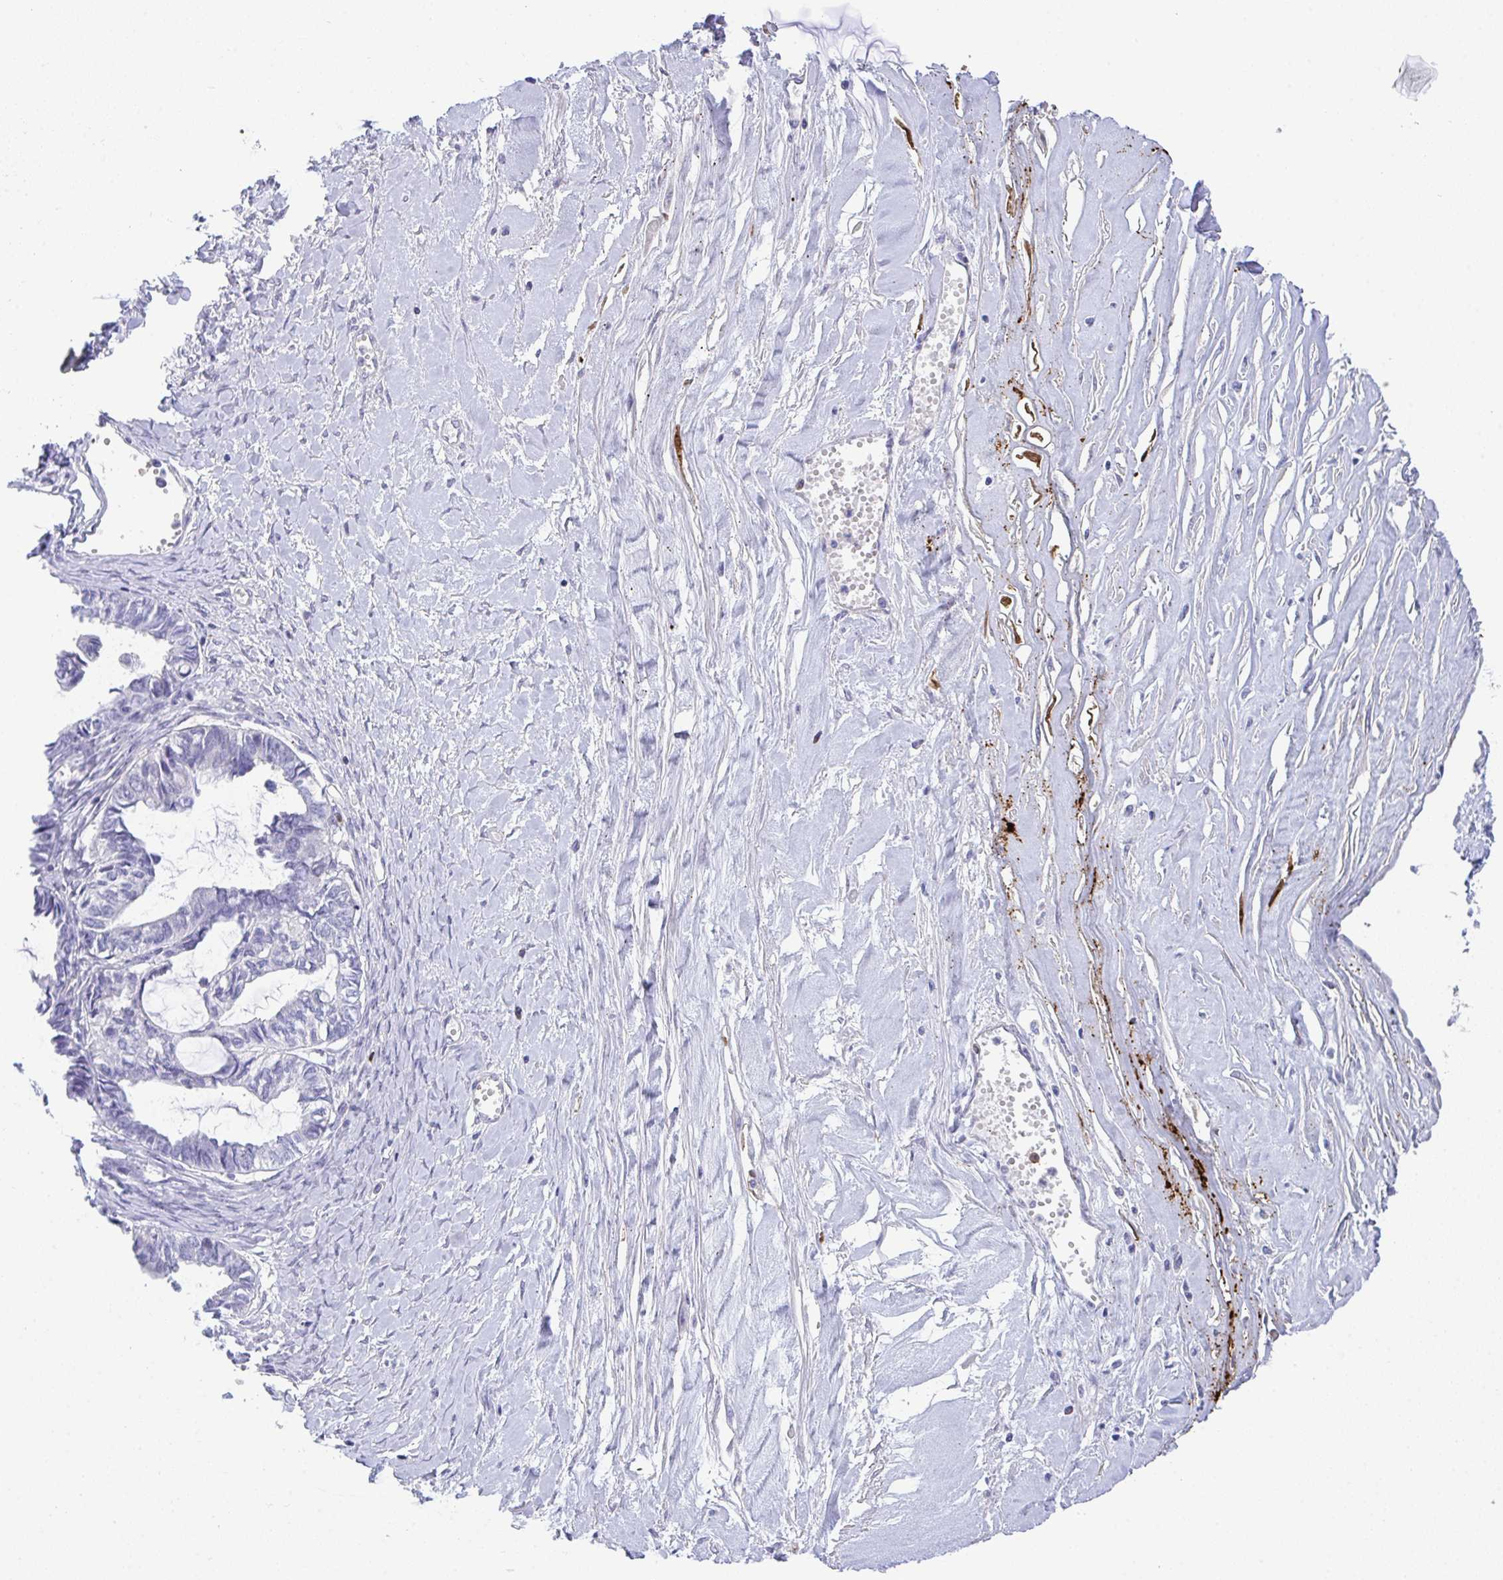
{"staining": {"intensity": "negative", "quantity": "none", "location": "none"}, "tissue": "ovarian cancer", "cell_type": "Tumor cells", "image_type": "cancer", "snomed": [{"axis": "morphology", "description": "Cystadenocarcinoma, mucinous, NOS"}, {"axis": "topography", "description": "Ovary"}], "caption": "Tumor cells show no significant protein positivity in ovarian cancer (mucinous cystadenocarcinoma).", "gene": "KMT2E", "patient": {"sex": "female", "age": 61}}